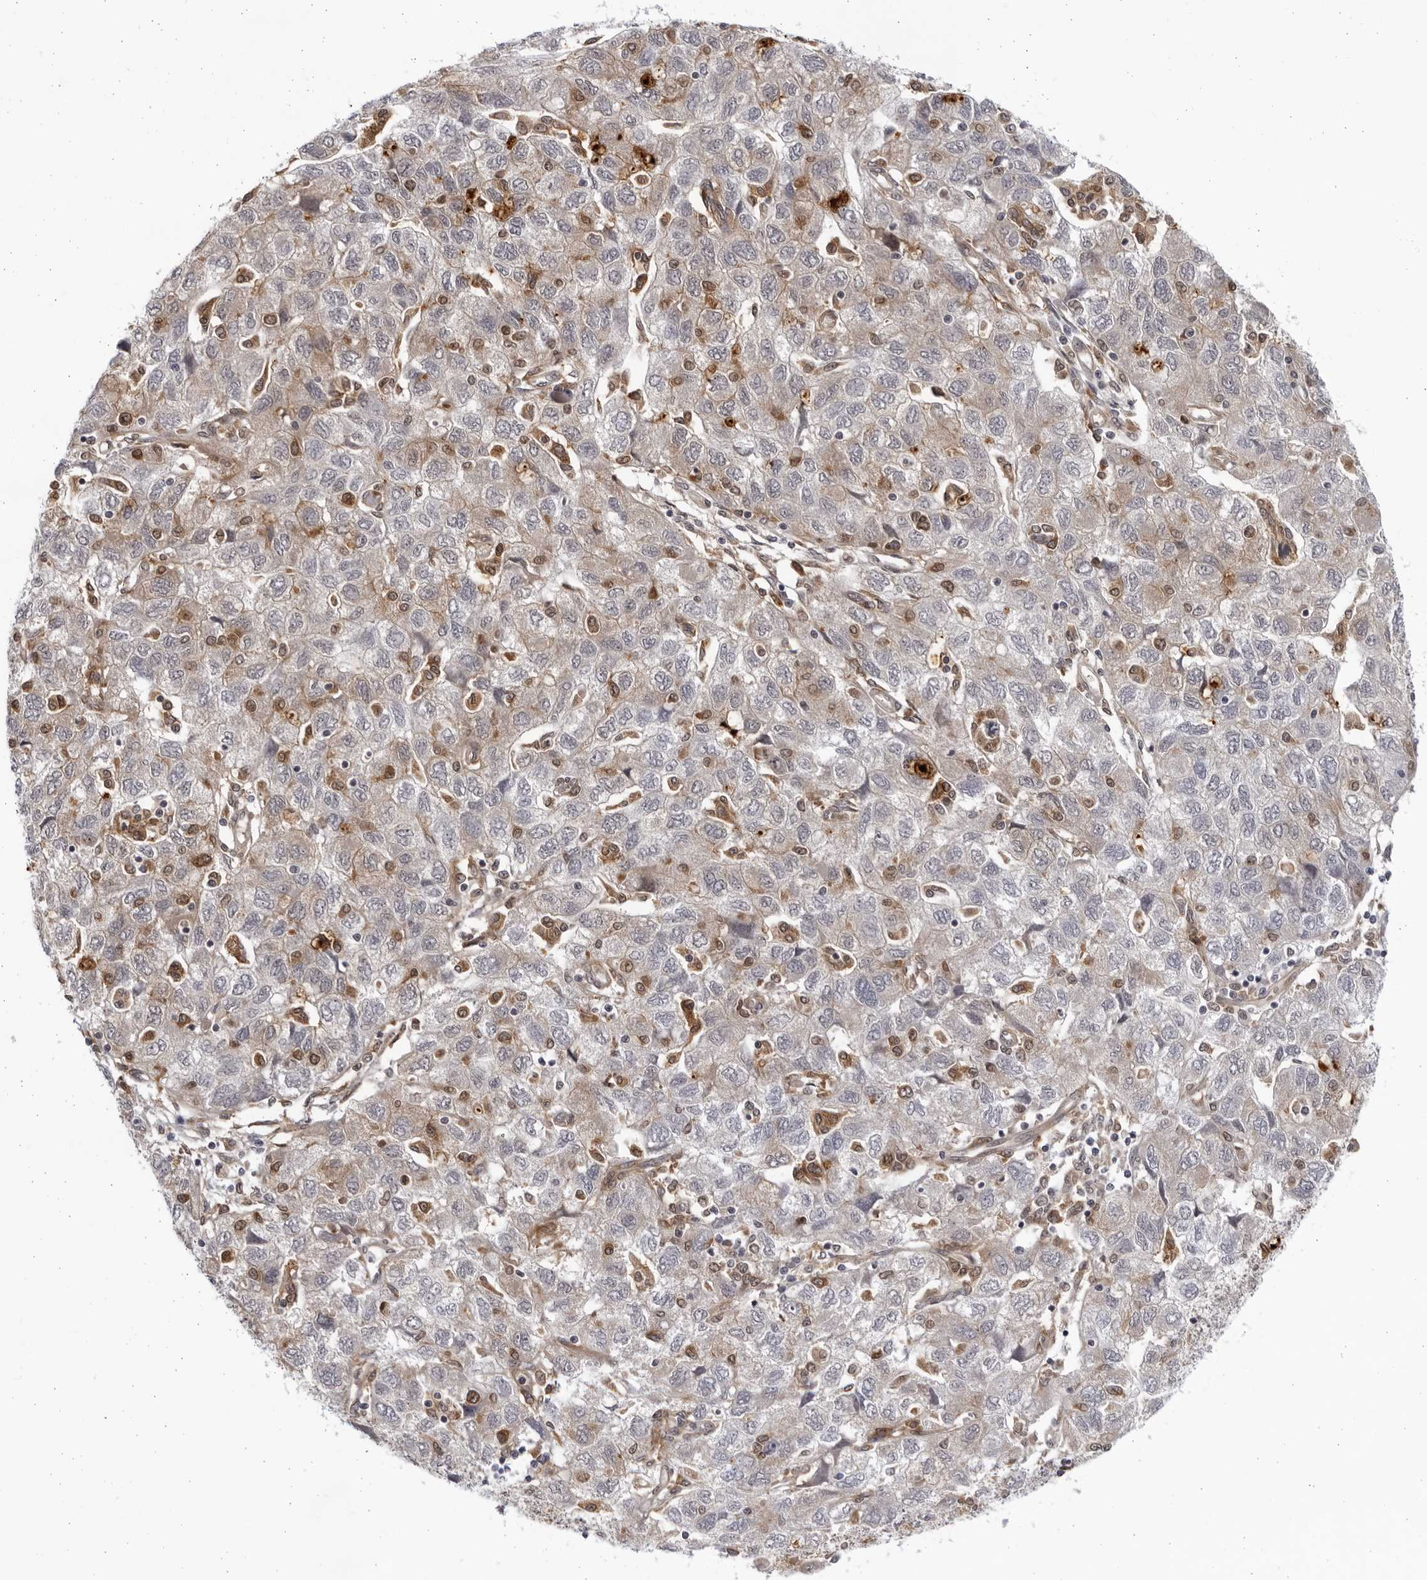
{"staining": {"intensity": "negative", "quantity": "none", "location": "none"}, "tissue": "ovarian cancer", "cell_type": "Tumor cells", "image_type": "cancer", "snomed": [{"axis": "morphology", "description": "Carcinoma, NOS"}, {"axis": "morphology", "description": "Cystadenocarcinoma, serous, NOS"}, {"axis": "topography", "description": "Ovary"}], "caption": "IHC photomicrograph of neoplastic tissue: ovarian cancer stained with DAB (3,3'-diaminobenzidine) displays no significant protein staining in tumor cells.", "gene": "BMP2K", "patient": {"sex": "female", "age": 69}}